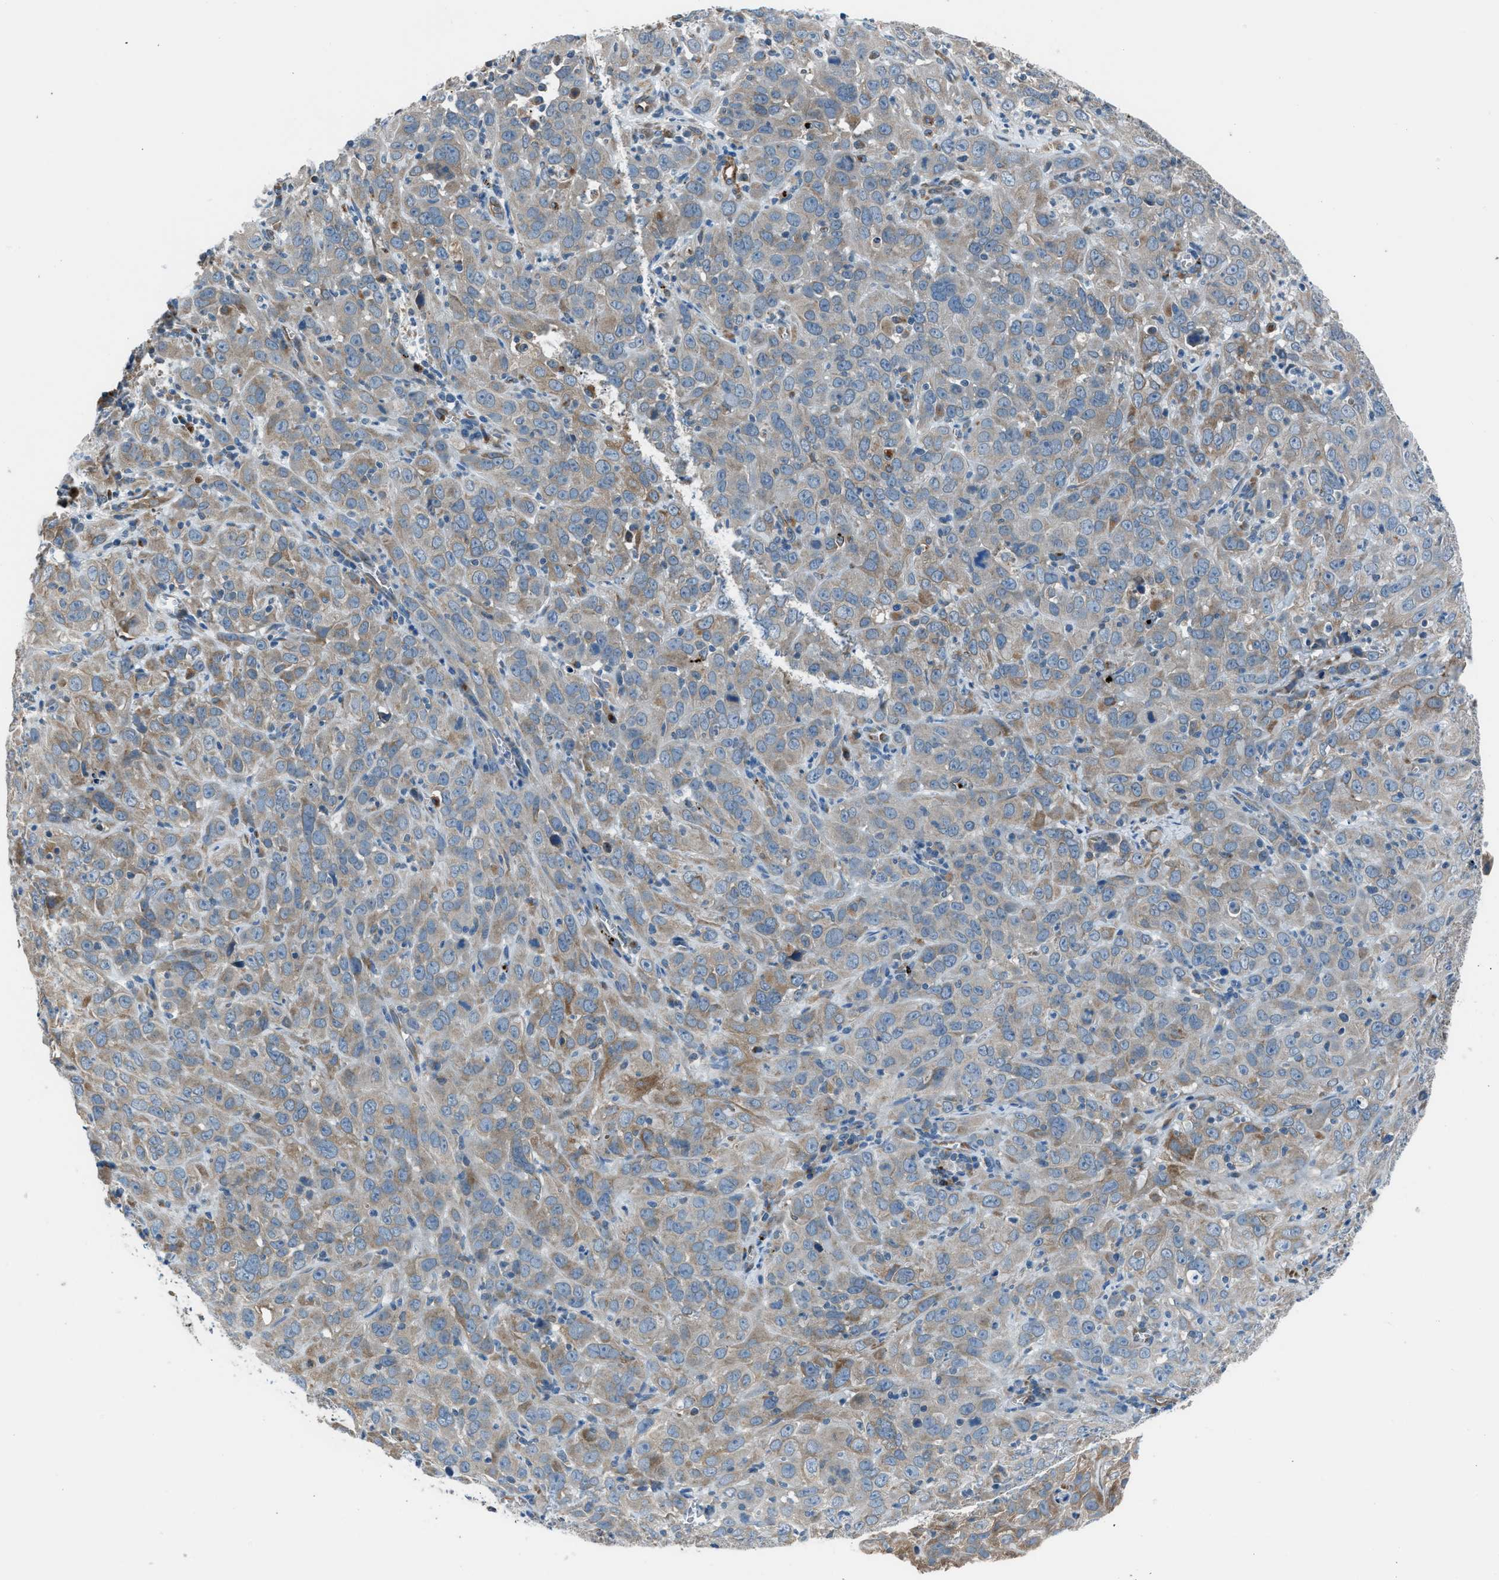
{"staining": {"intensity": "weak", "quantity": "25%-75%", "location": "cytoplasmic/membranous"}, "tissue": "cervical cancer", "cell_type": "Tumor cells", "image_type": "cancer", "snomed": [{"axis": "morphology", "description": "Squamous cell carcinoma, NOS"}, {"axis": "topography", "description": "Cervix"}], "caption": "Tumor cells display low levels of weak cytoplasmic/membranous positivity in about 25%-75% of cells in human squamous cell carcinoma (cervical).", "gene": "LMBR1", "patient": {"sex": "female", "age": 32}}